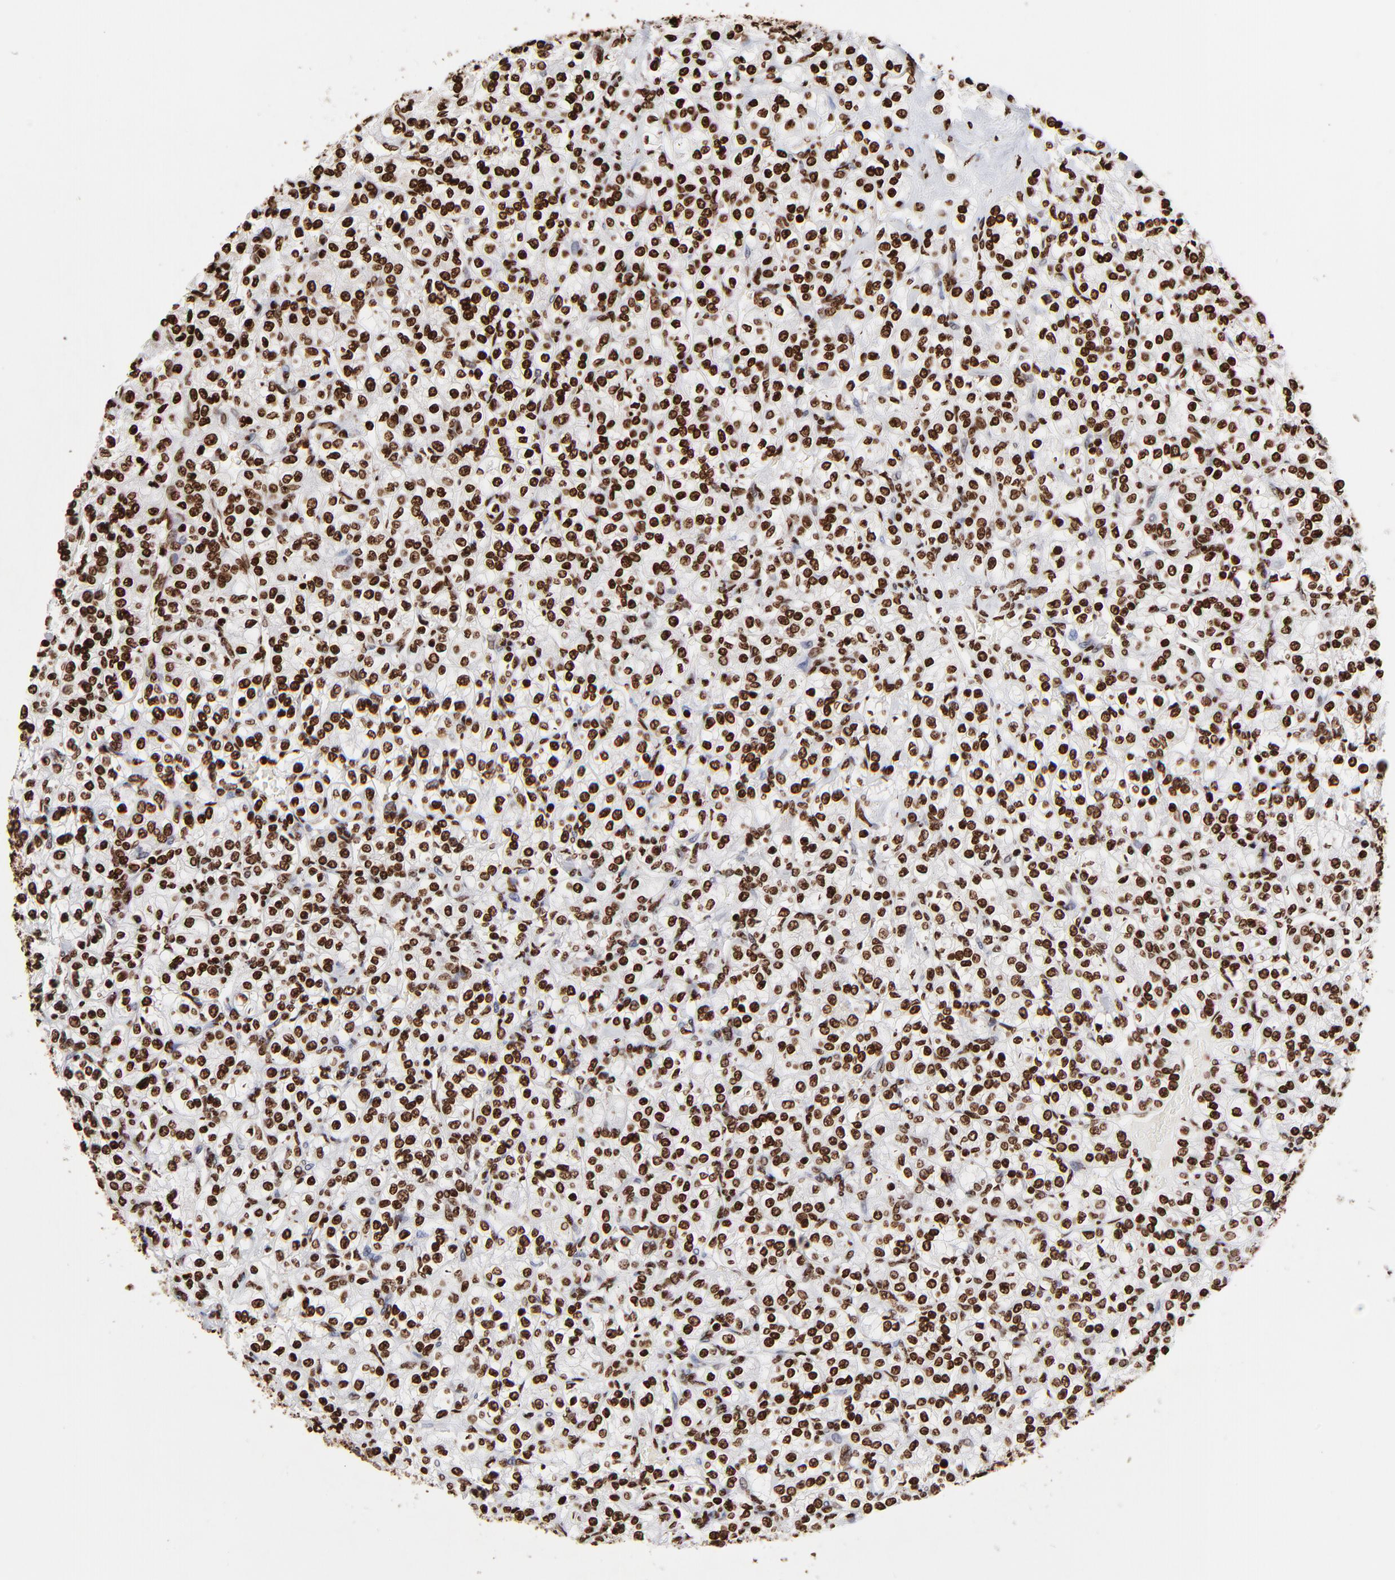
{"staining": {"intensity": "strong", "quantity": ">75%", "location": "nuclear"}, "tissue": "renal cancer", "cell_type": "Tumor cells", "image_type": "cancer", "snomed": [{"axis": "morphology", "description": "Adenocarcinoma, NOS"}, {"axis": "topography", "description": "Kidney"}], "caption": "This photomicrograph reveals IHC staining of human renal cancer, with high strong nuclear positivity in about >75% of tumor cells.", "gene": "ZNF544", "patient": {"sex": "male", "age": 77}}